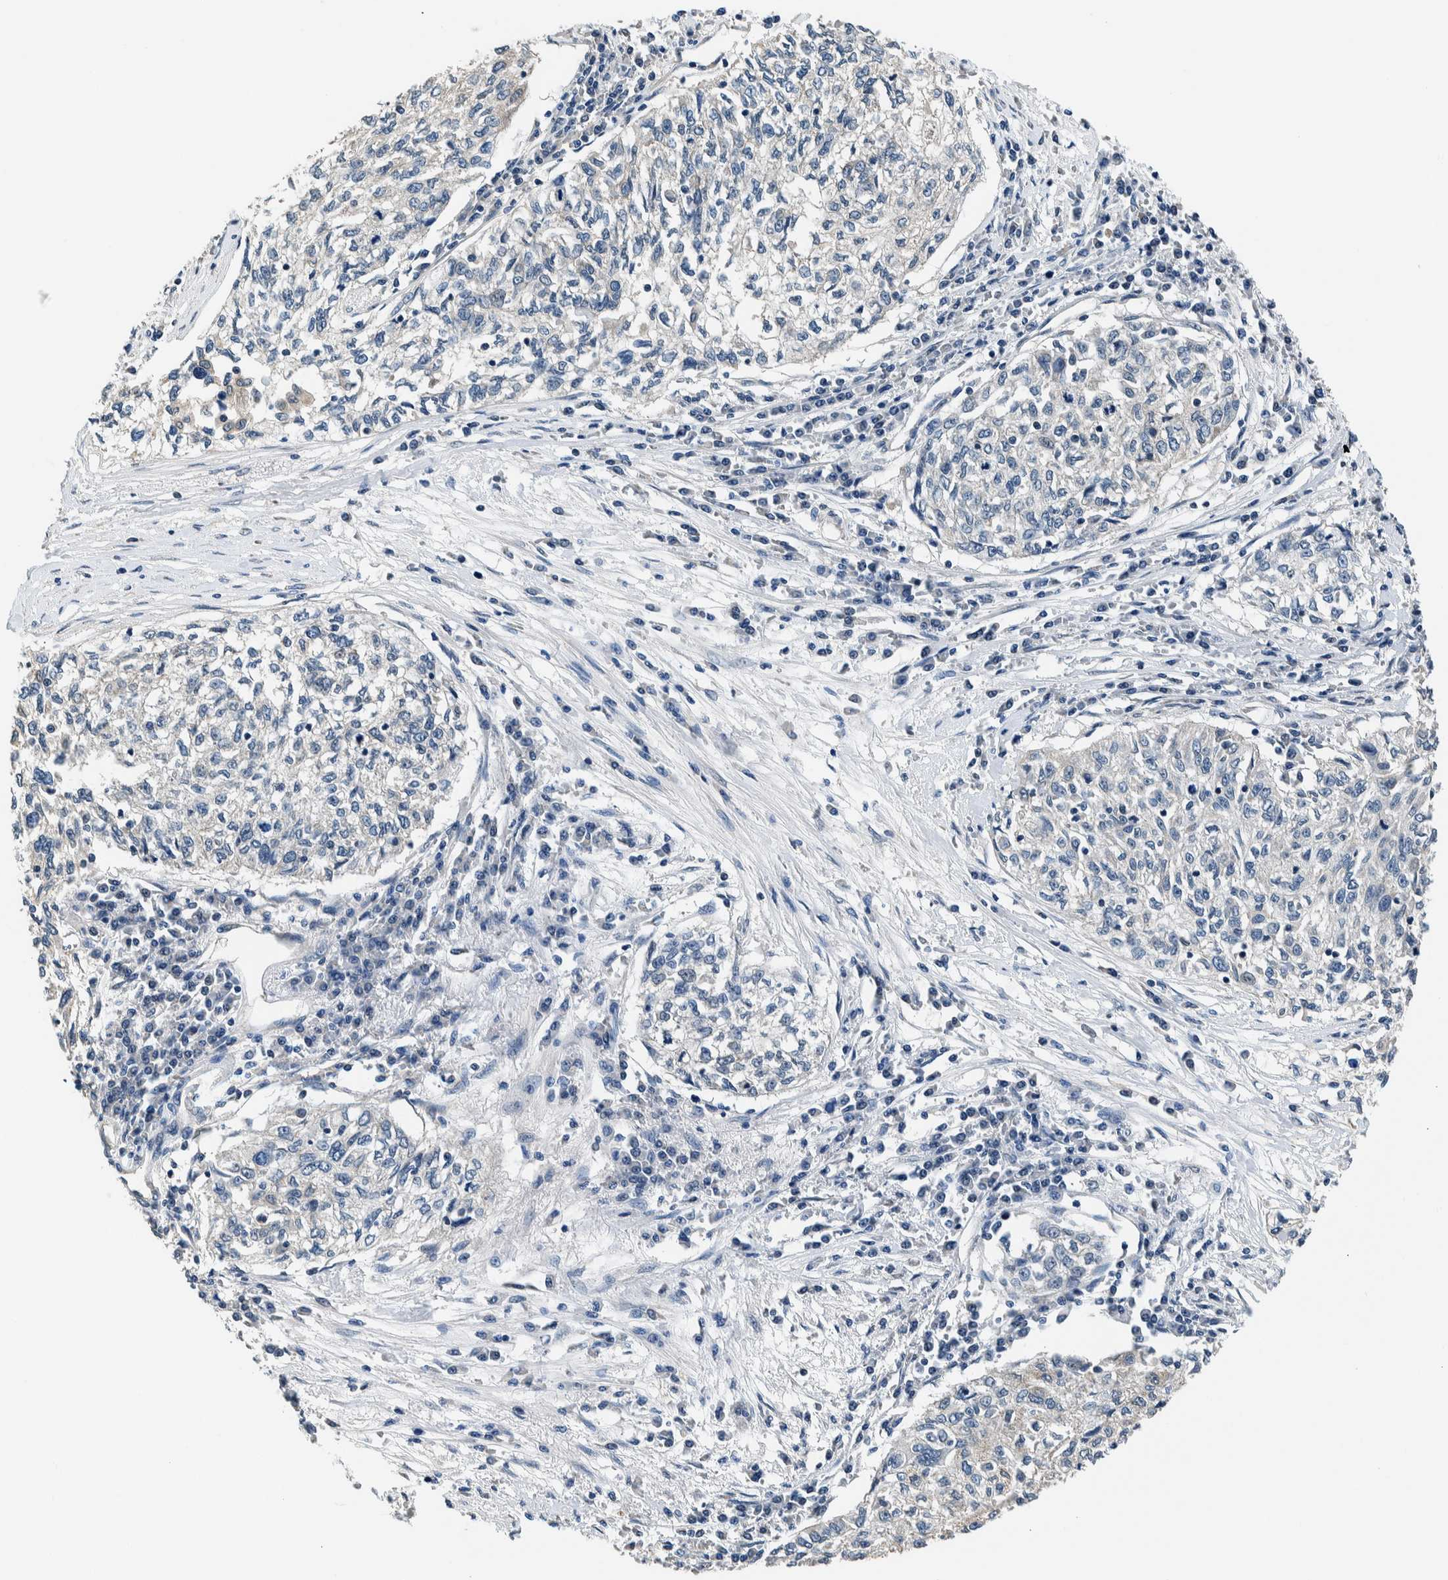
{"staining": {"intensity": "negative", "quantity": "none", "location": "none"}, "tissue": "cervical cancer", "cell_type": "Tumor cells", "image_type": "cancer", "snomed": [{"axis": "morphology", "description": "Squamous cell carcinoma, NOS"}, {"axis": "topography", "description": "Cervix"}], "caption": "Tumor cells show no significant staining in squamous cell carcinoma (cervical).", "gene": "NIBAN2", "patient": {"sex": "female", "age": 57}}